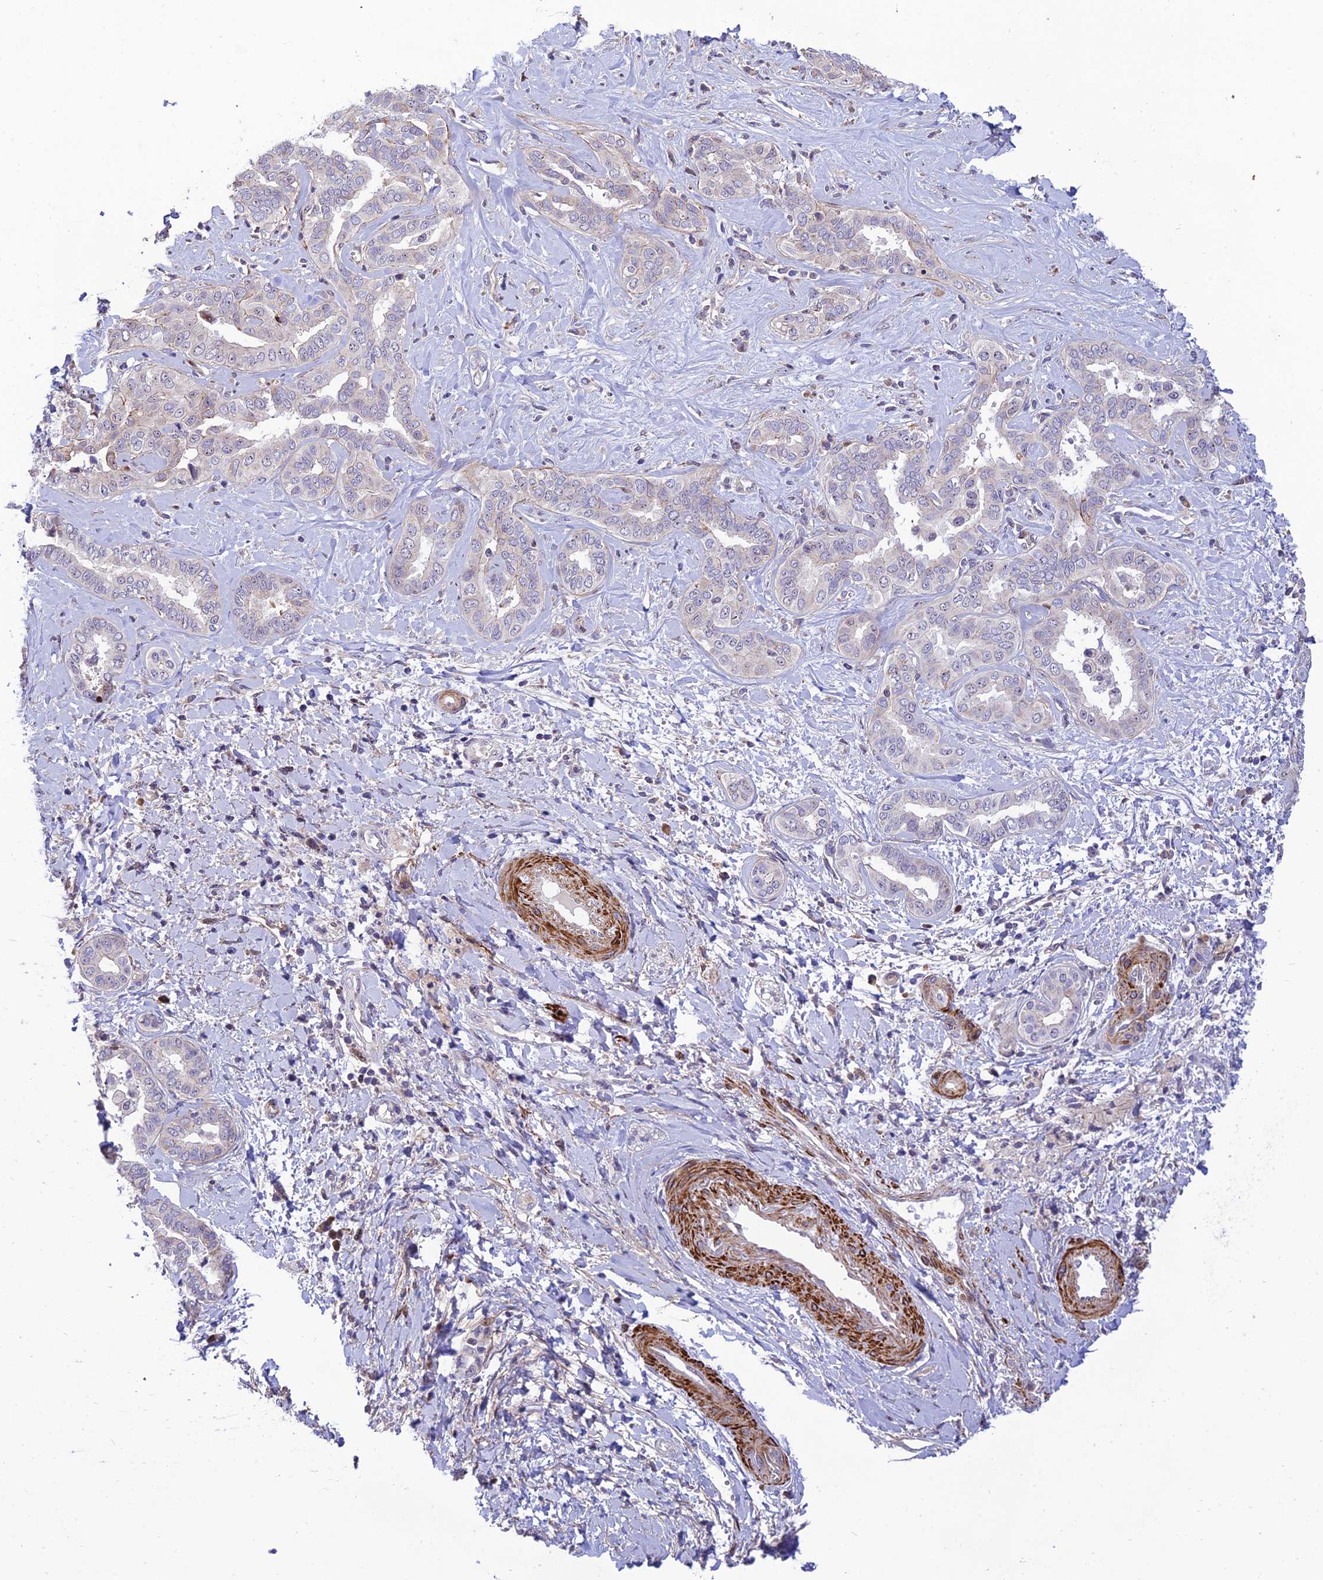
{"staining": {"intensity": "negative", "quantity": "none", "location": "none"}, "tissue": "liver cancer", "cell_type": "Tumor cells", "image_type": "cancer", "snomed": [{"axis": "morphology", "description": "Cholangiocarcinoma"}, {"axis": "topography", "description": "Liver"}], "caption": "Immunohistochemistry (IHC) photomicrograph of neoplastic tissue: cholangiocarcinoma (liver) stained with DAB exhibits no significant protein expression in tumor cells.", "gene": "KBTBD7", "patient": {"sex": "female", "age": 77}}